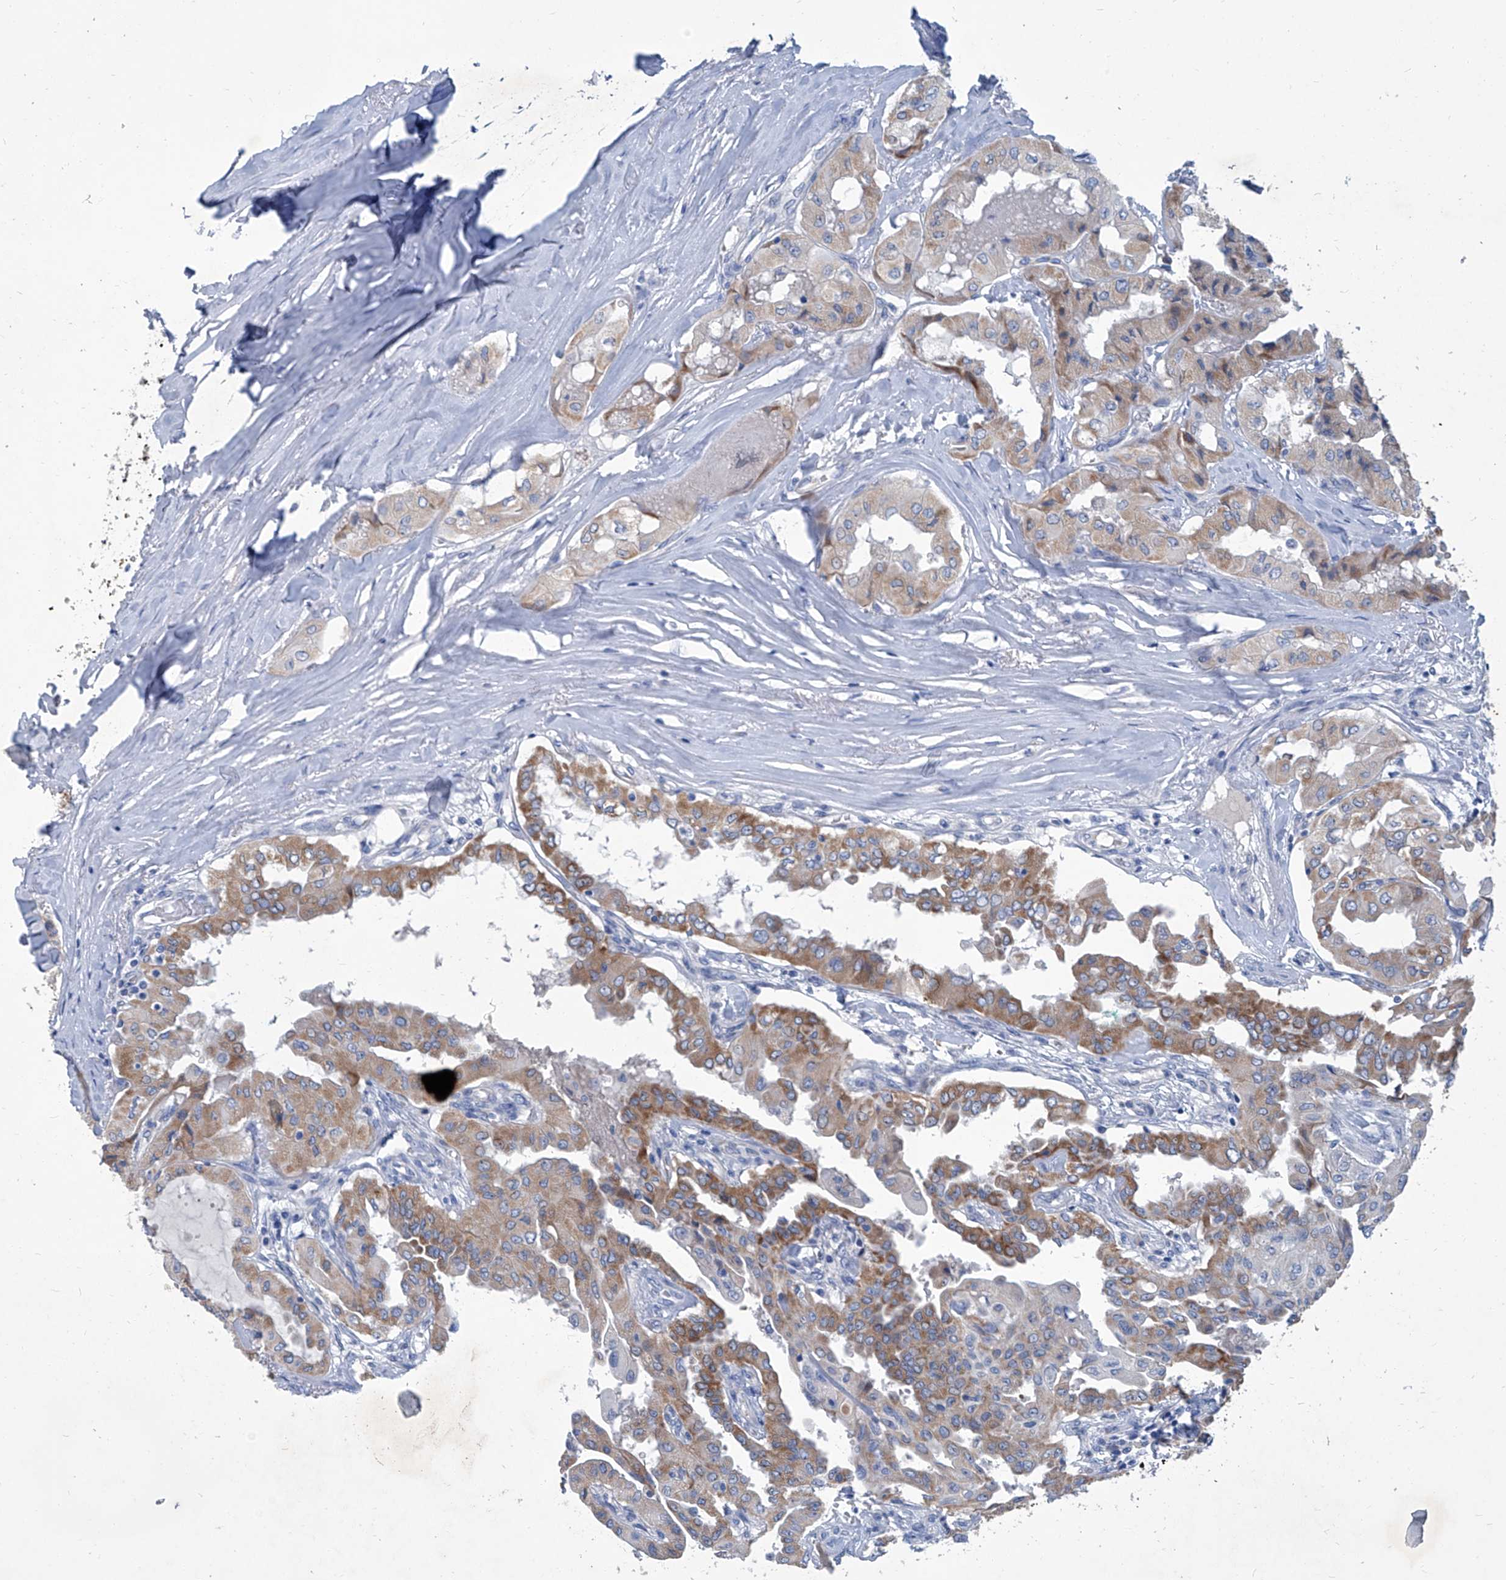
{"staining": {"intensity": "moderate", "quantity": "25%-75%", "location": "cytoplasmic/membranous"}, "tissue": "thyroid cancer", "cell_type": "Tumor cells", "image_type": "cancer", "snomed": [{"axis": "morphology", "description": "Papillary adenocarcinoma, NOS"}, {"axis": "topography", "description": "Thyroid gland"}], "caption": "A high-resolution histopathology image shows IHC staining of thyroid papillary adenocarcinoma, which displays moderate cytoplasmic/membranous expression in approximately 25%-75% of tumor cells. Ihc stains the protein in brown and the nuclei are stained blue.", "gene": "MTARC1", "patient": {"sex": "female", "age": 59}}